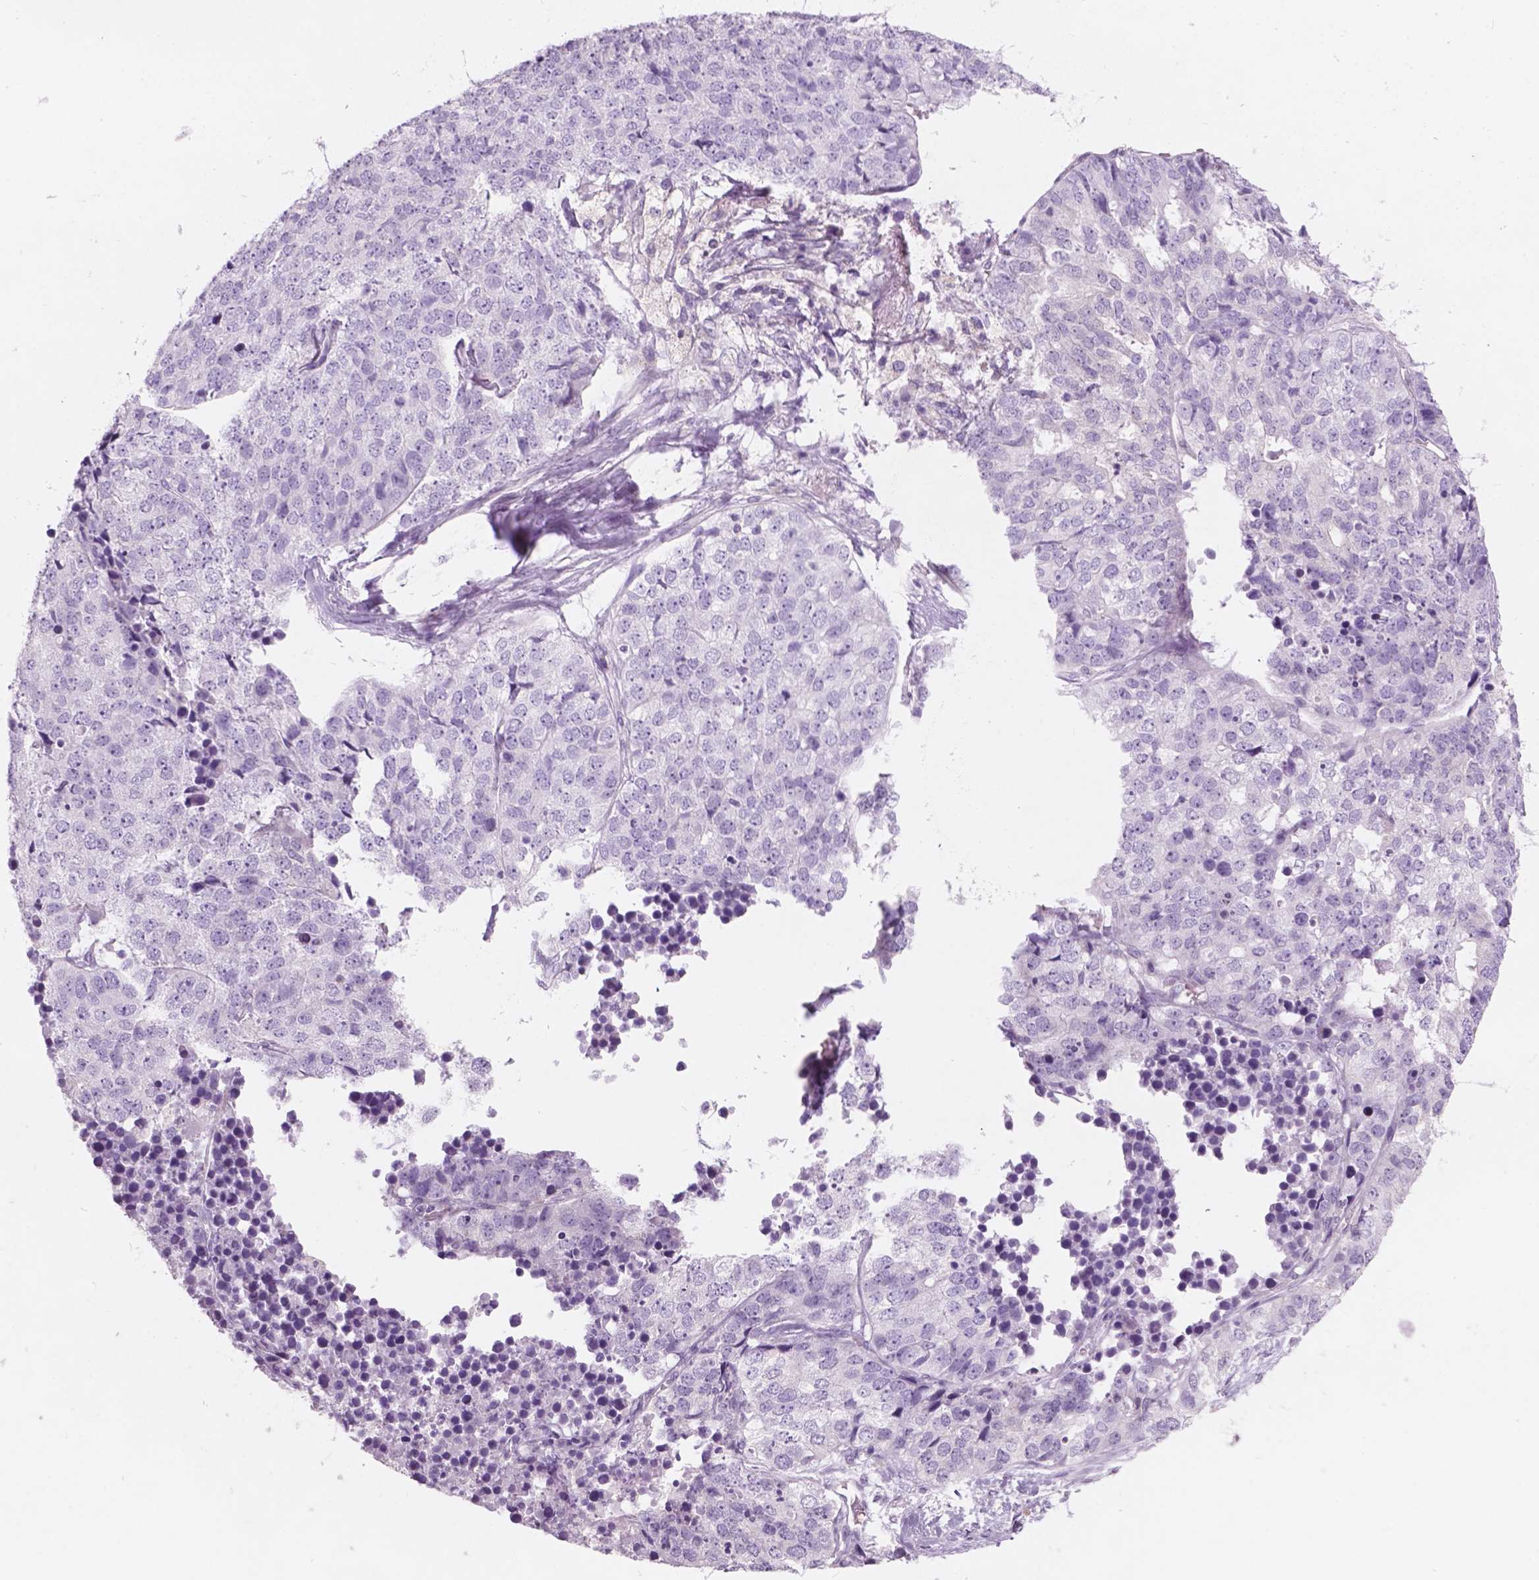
{"staining": {"intensity": "negative", "quantity": "none", "location": "none"}, "tissue": "stomach cancer", "cell_type": "Tumor cells", "image_type": "cancer", "snomed": [{"axis": "morphology", "description": "Adenocarcinoma, NOS"}, {"axis": "topography", "description": "Stomach"}], "caption": "IHC image of human stomach adenocarcinoma stained for a protein (brown), which shows no positivity in tumor cells.", "gene": "AWAT1", "patient": {"sex": "male", "age": 69}}